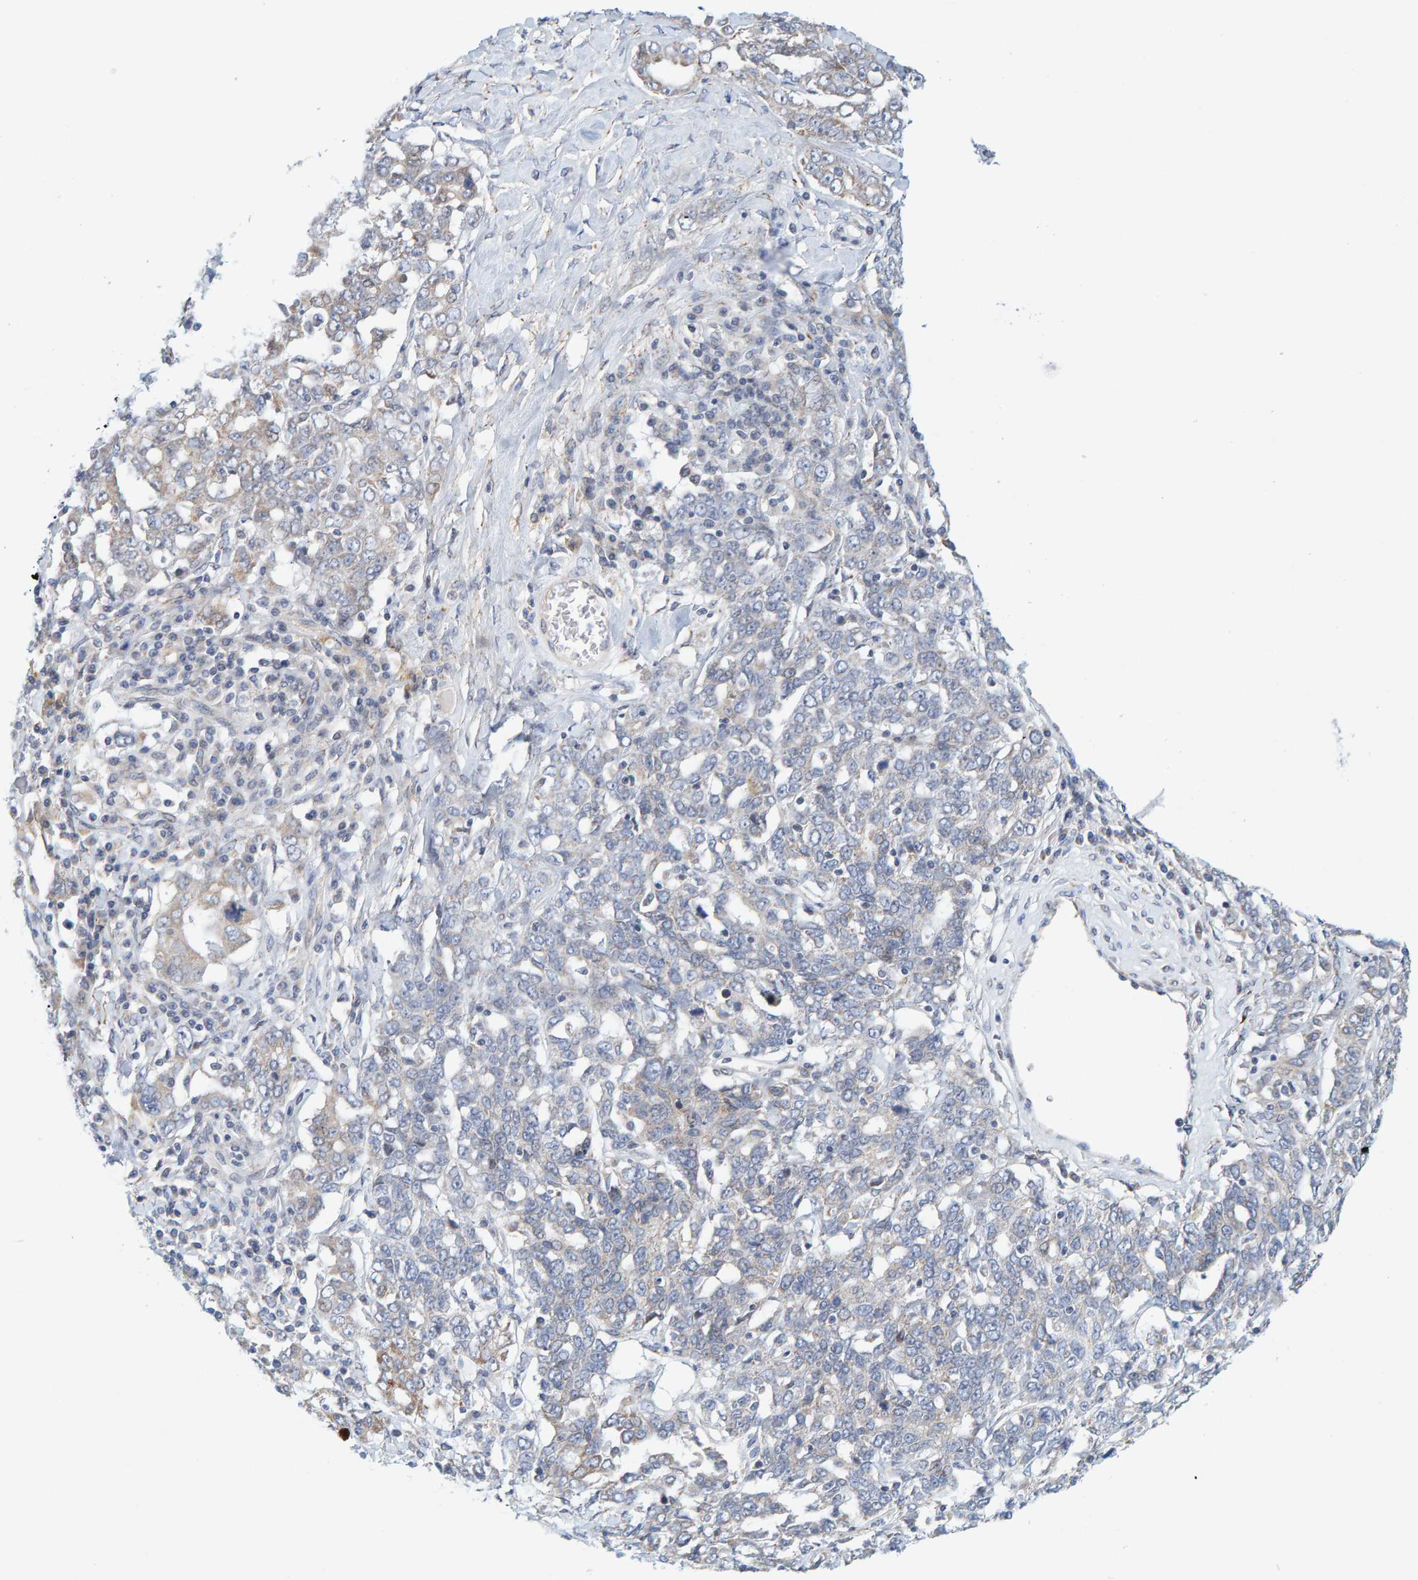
{"staining": {"intensity": "weak", "quantity": "<25%", "location": "cytoplasmic/membranous"}, "tissue": "ovarian cancer", "cell_type": "Tumor cells", "image_type": "cancer", "snomed": [{"axis": "morphology", "description": "Carcinoma, endometroid"}, {"axis": "topography", "description": "Ovary"}], "caption": "An image of ovarian cancer (endometroid carcinoma) stained for a protein displays no brown staining in tumor cells. (DAB (3,3'-diaminobenzidine) immunohistochemistry (IHC) with hematoxylin counter stain).", "gene": "ZC3H3", "patient": {"sex": "female", "age": 62}}